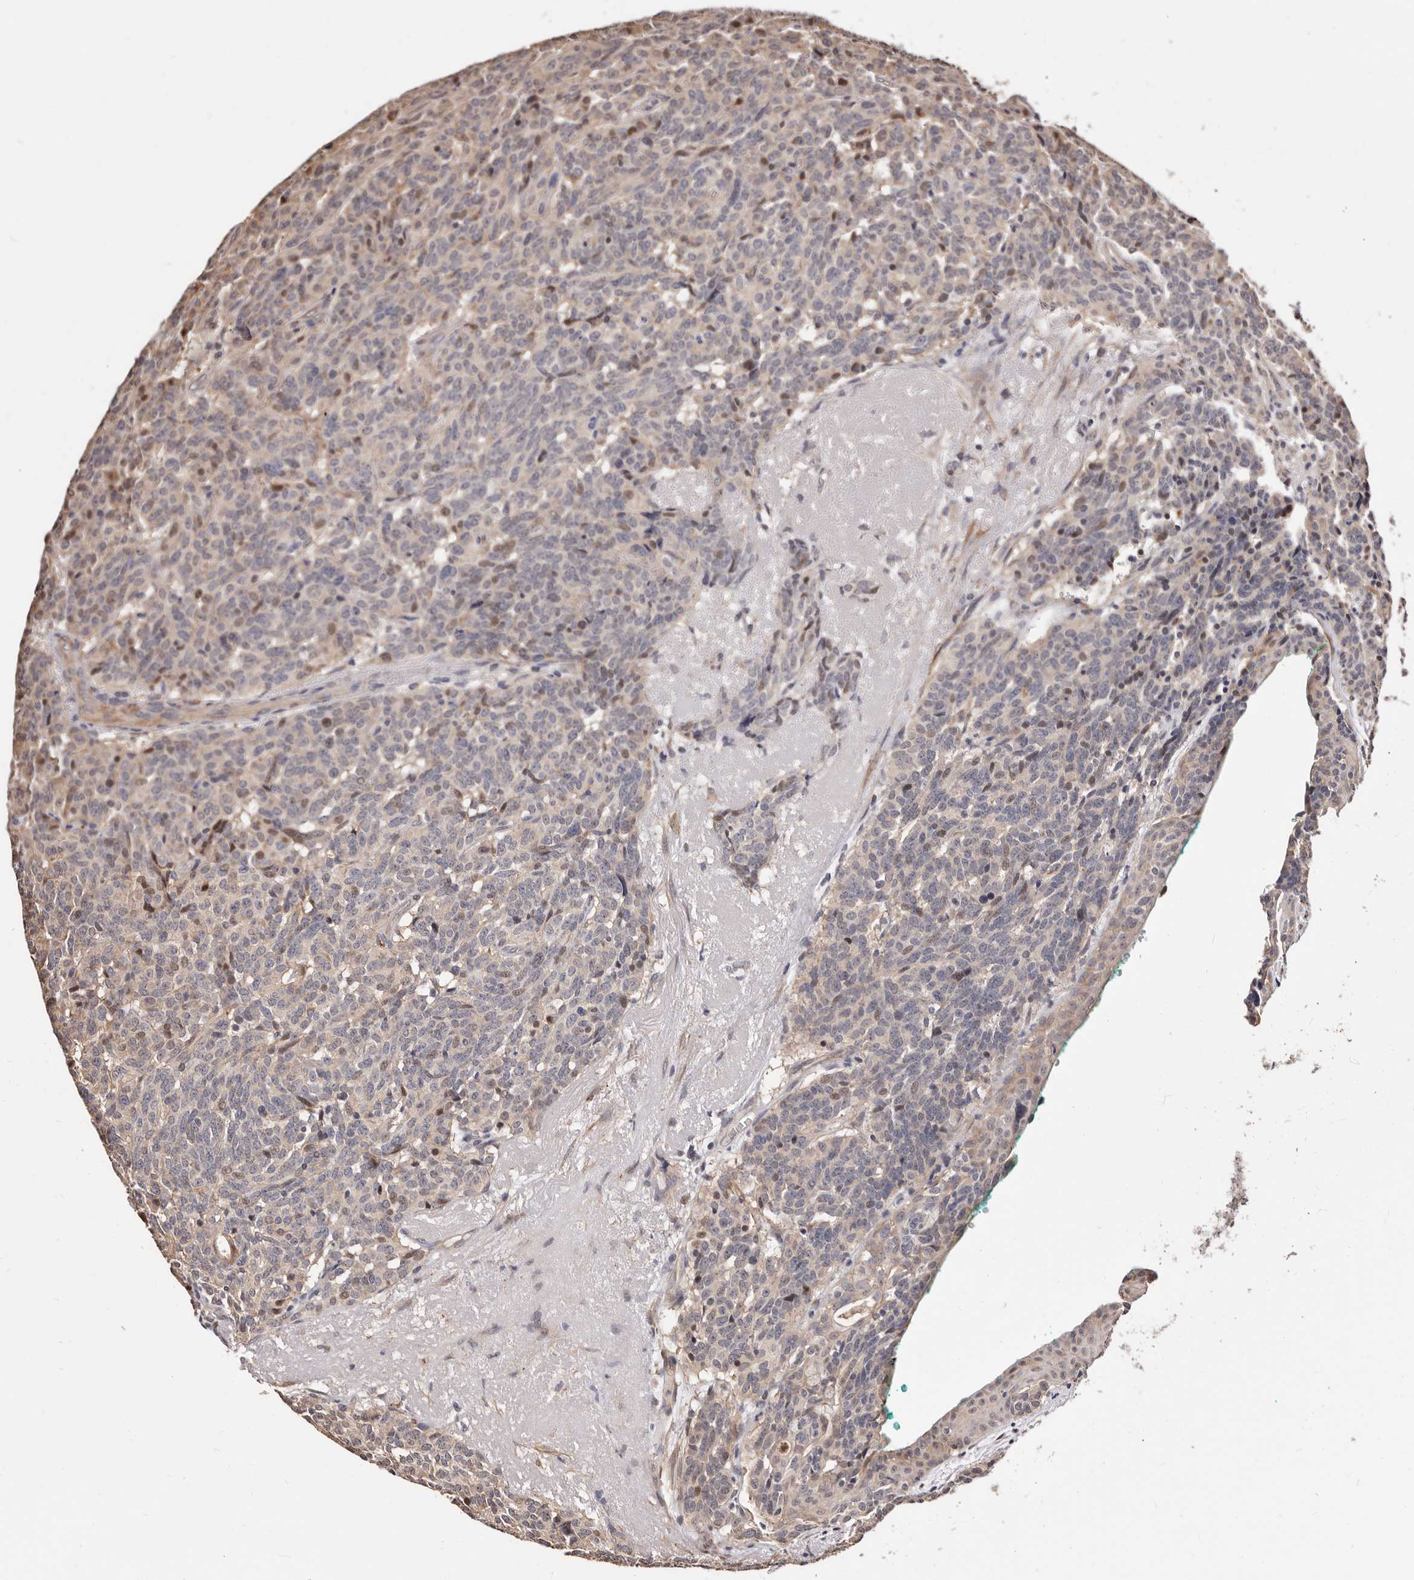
{"staining": {"intensity": "weak", "quantity": "25%-75%", "location": "cytoplasmic/membranous,nuclear"}, "tissue": "carcinoid", "cell_type": "Tumor cells", "image_type": "cancer", "snomed": [{"axis": "morphology", "description": "Carcinoid, malignant, NOS"}, {"axis": "topography", "description": "Lung"}], "caption": "Carcinoid (malignant) stained with IHC shows weak cytoplasmic/membranous and nuclear expression in approximately 25%-75% of tumor cells.", "gene": "TRIP13", "patient": {"sex": "female", "age": 46}}